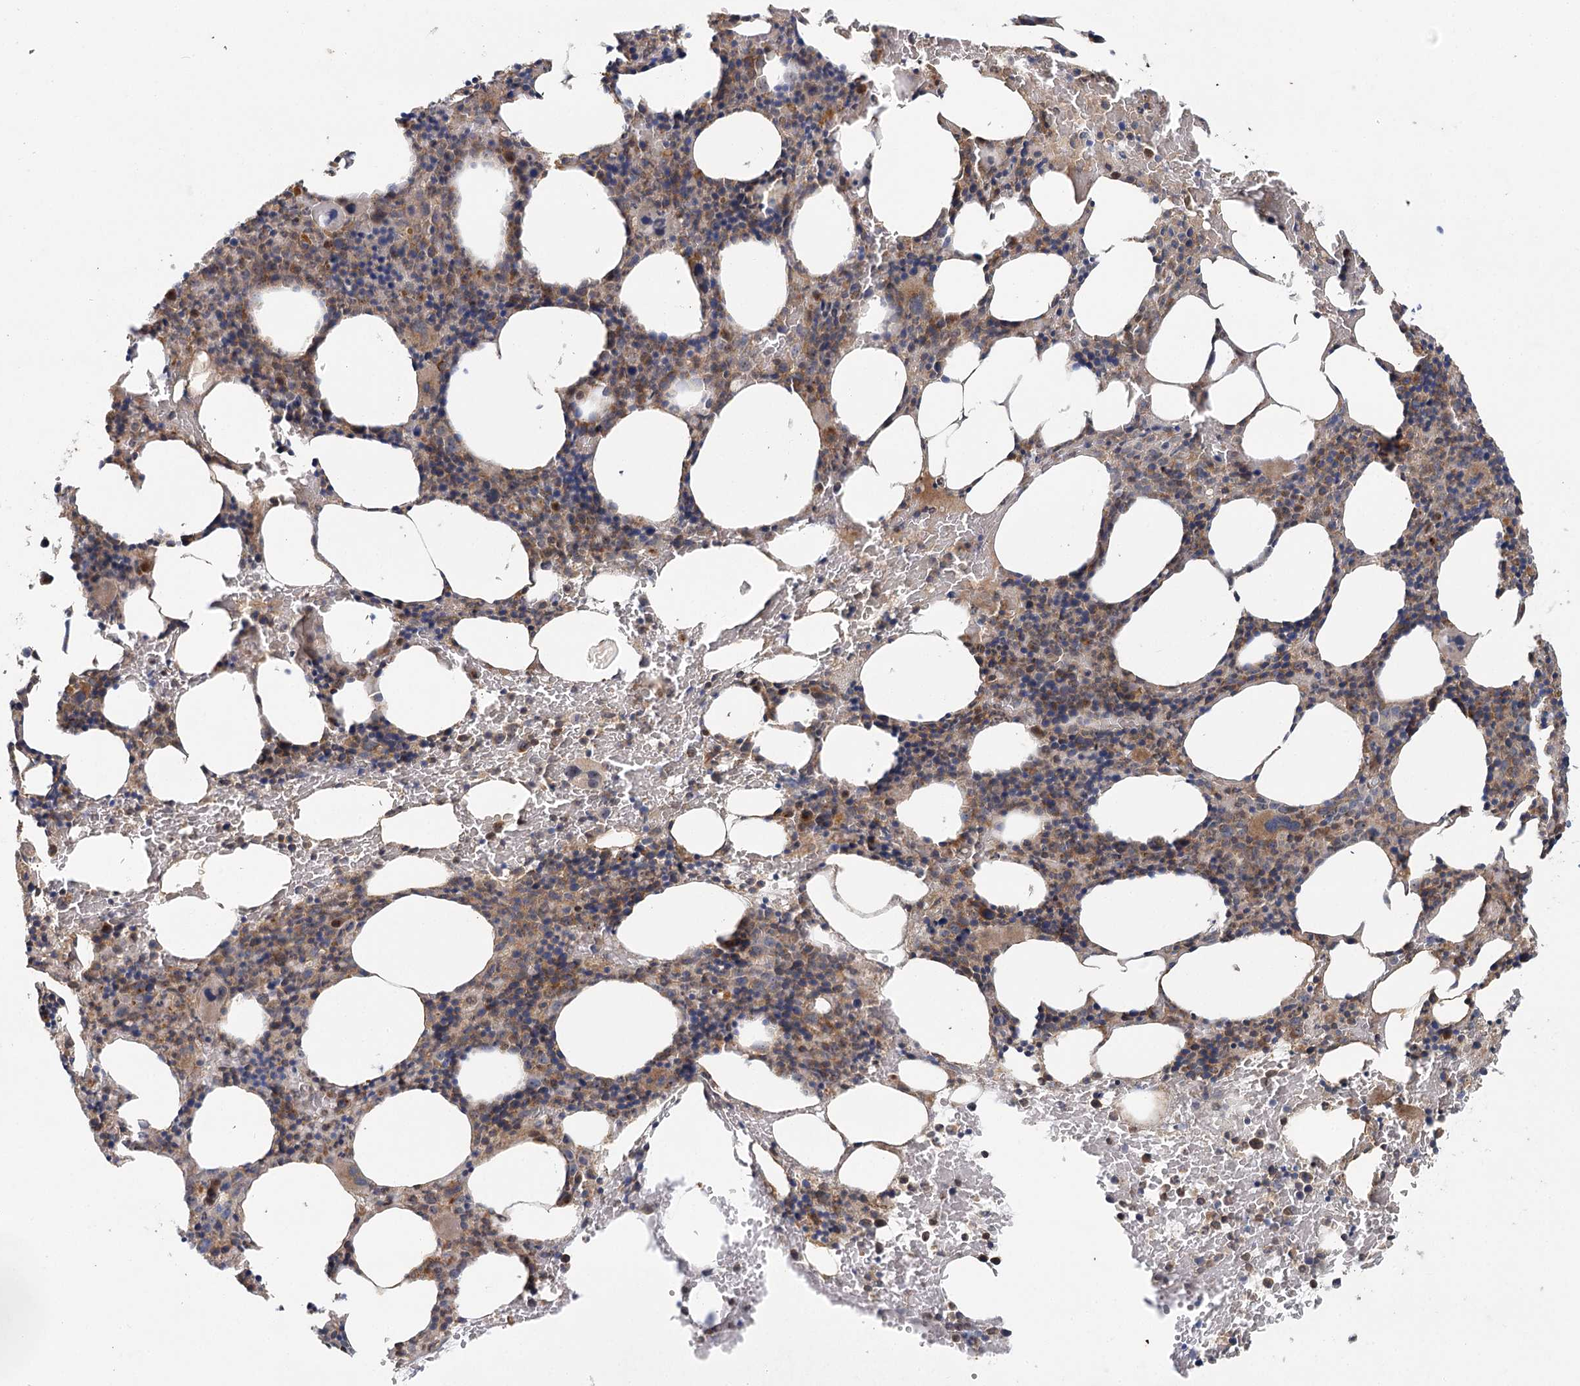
{"staining": {"intensity": "moderate", "quantity": "<25%", "location": "cytoplasmic/membranous"}, "tissue": "bone marrow", "cell_type": "Hematopoietic cells", "image_type": "normal", "snomed": [{"axis": "morphology", "description": "Normal tissue, NOS"}, {"axis": "topography", "description": "Bone marrow"}], "caption": "Benign bone marrow reveals moderate cytoplasmic/membranous positivity in about <25% of hematopoietic cells, visualized by immunohistochemistry.", "gene": "ENSG00000273217", "patient": {"sex": "male", "age": 62}}